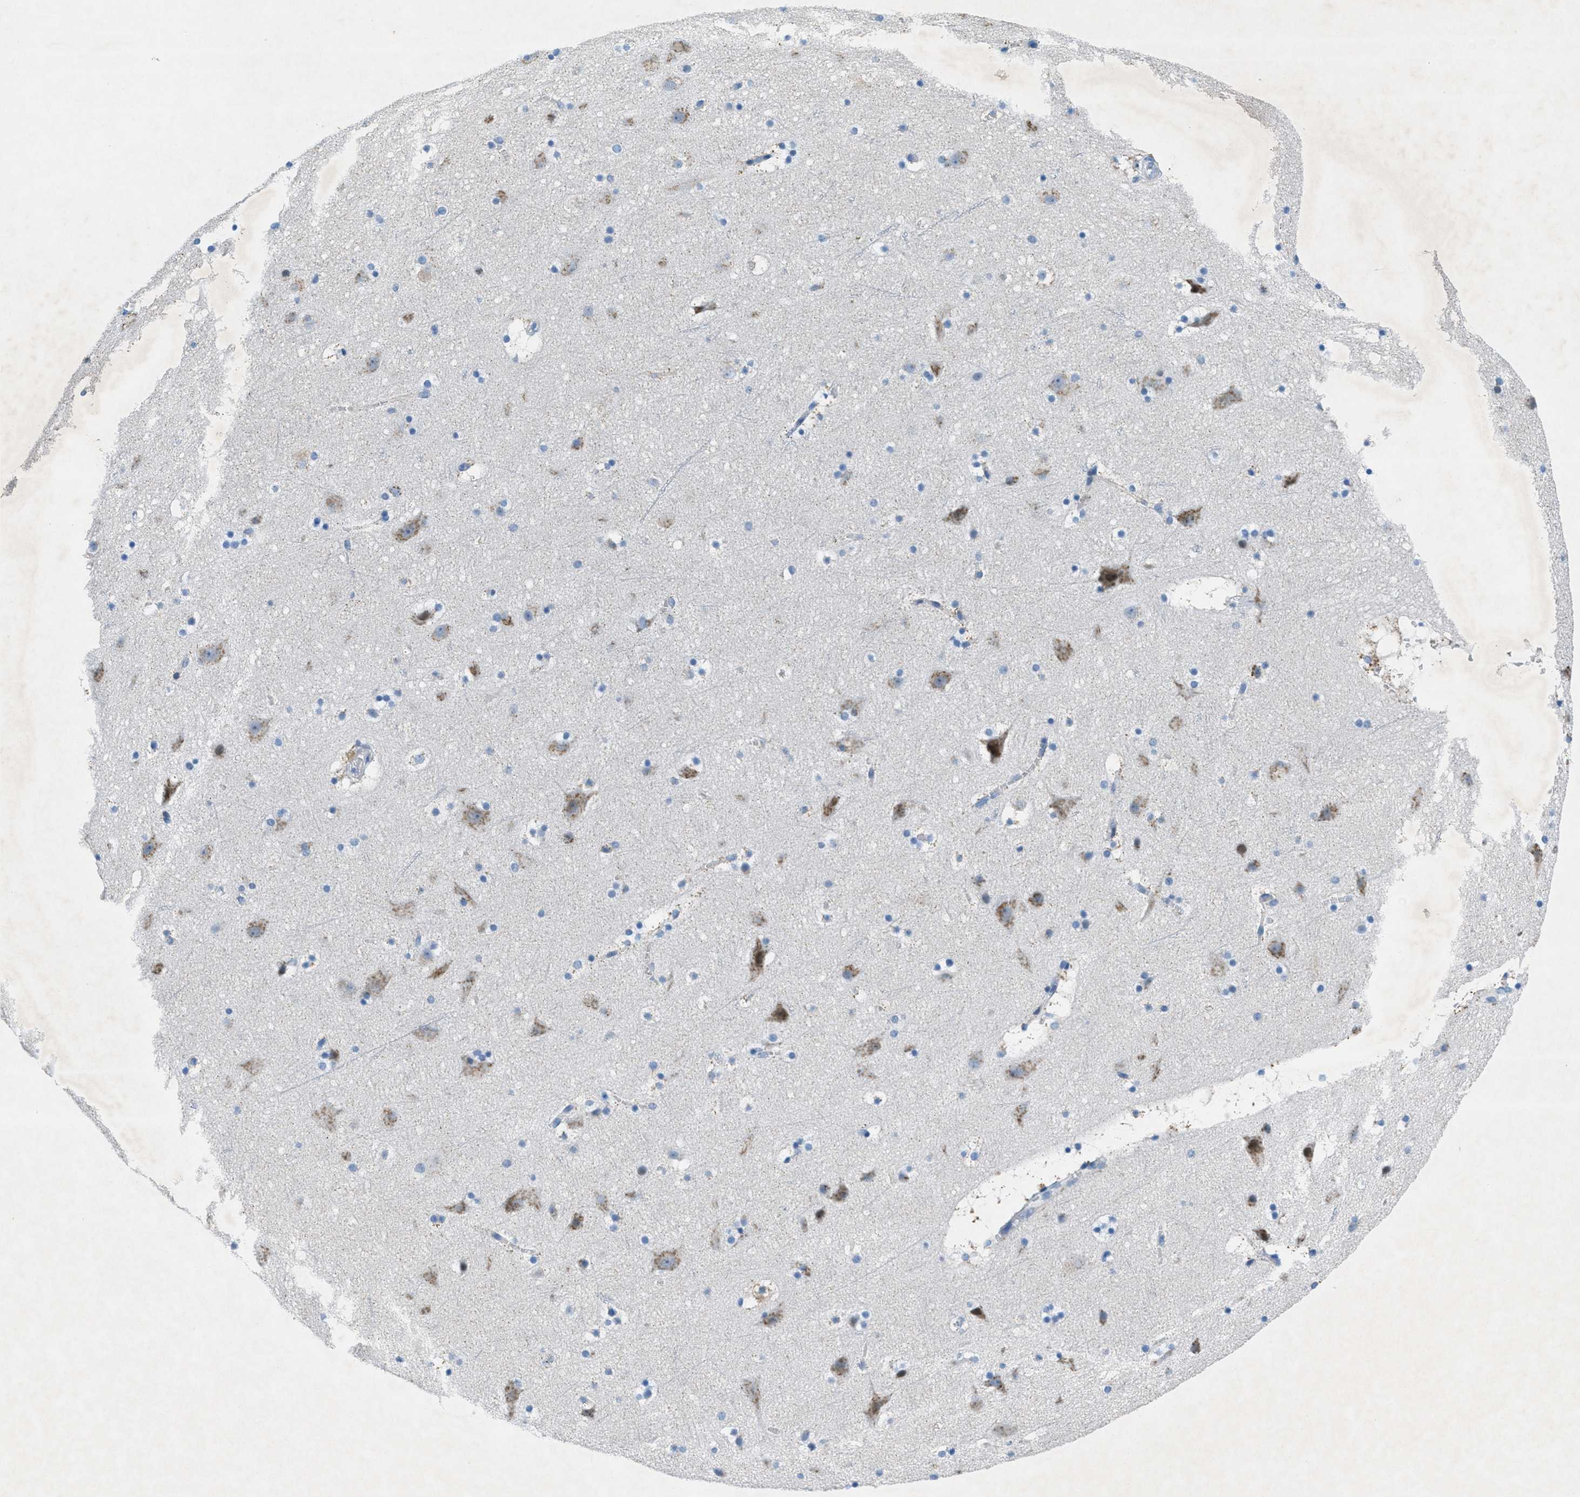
{"staining": {"intensity": "negative", "quantity": "none", "location": "none"}, "tissue": "cerebral cortex", "cell_type": "Endothelial cells", "image_type": "normal", "snomed": [{"axis": "morphology", "description": "Normal tissue, NOS"}, {"axis": "topography", "description": "Cerebral cortex"}], "caption": "DAB (3,3'-diaminobenzidine) immunohistochemical staining of normal cerebral cortex displays no significant expression in endothelial cells.", "gene": "GALNT17", "patient": {"sex": "male", "age": 45}}